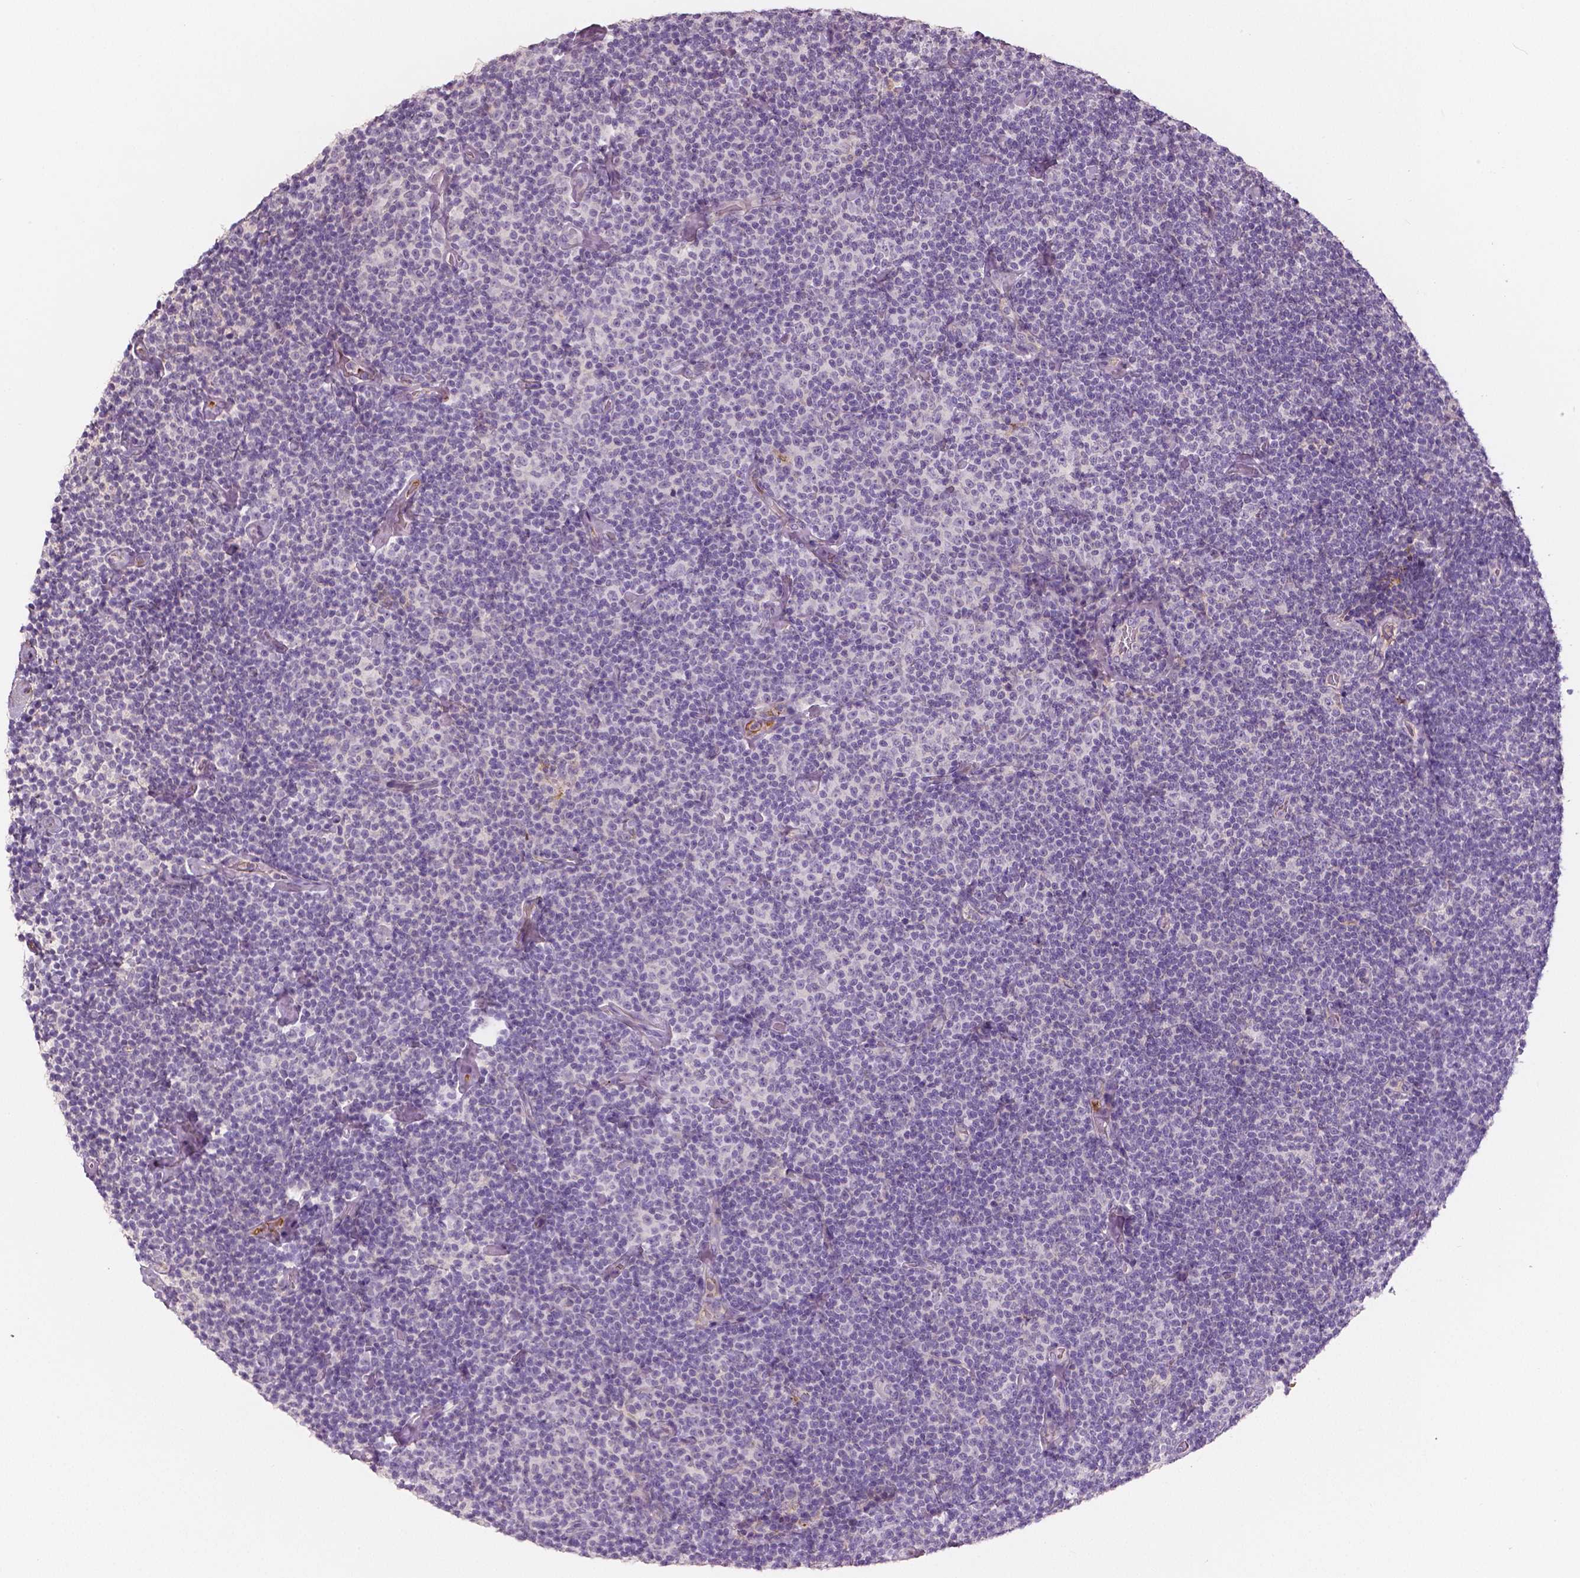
{"staining": {"intensity": "negative", "quantity": "none", "location": "none"}, "tissue": "lymphoma", "cell_type": "Tumor cells", "image_type": "cancer", "snomed": [{"axis": "morphology", "description": "Malignant lymphoma, non-Hodgkin's type, Low grade"}, {"axis": "topography", "description": "Lymph node"}], "caption": "Tumor cells show no significant protein staining in lymphoma.", "gene": "APOA4", "patient": {"sex": "male", "age": 81}}